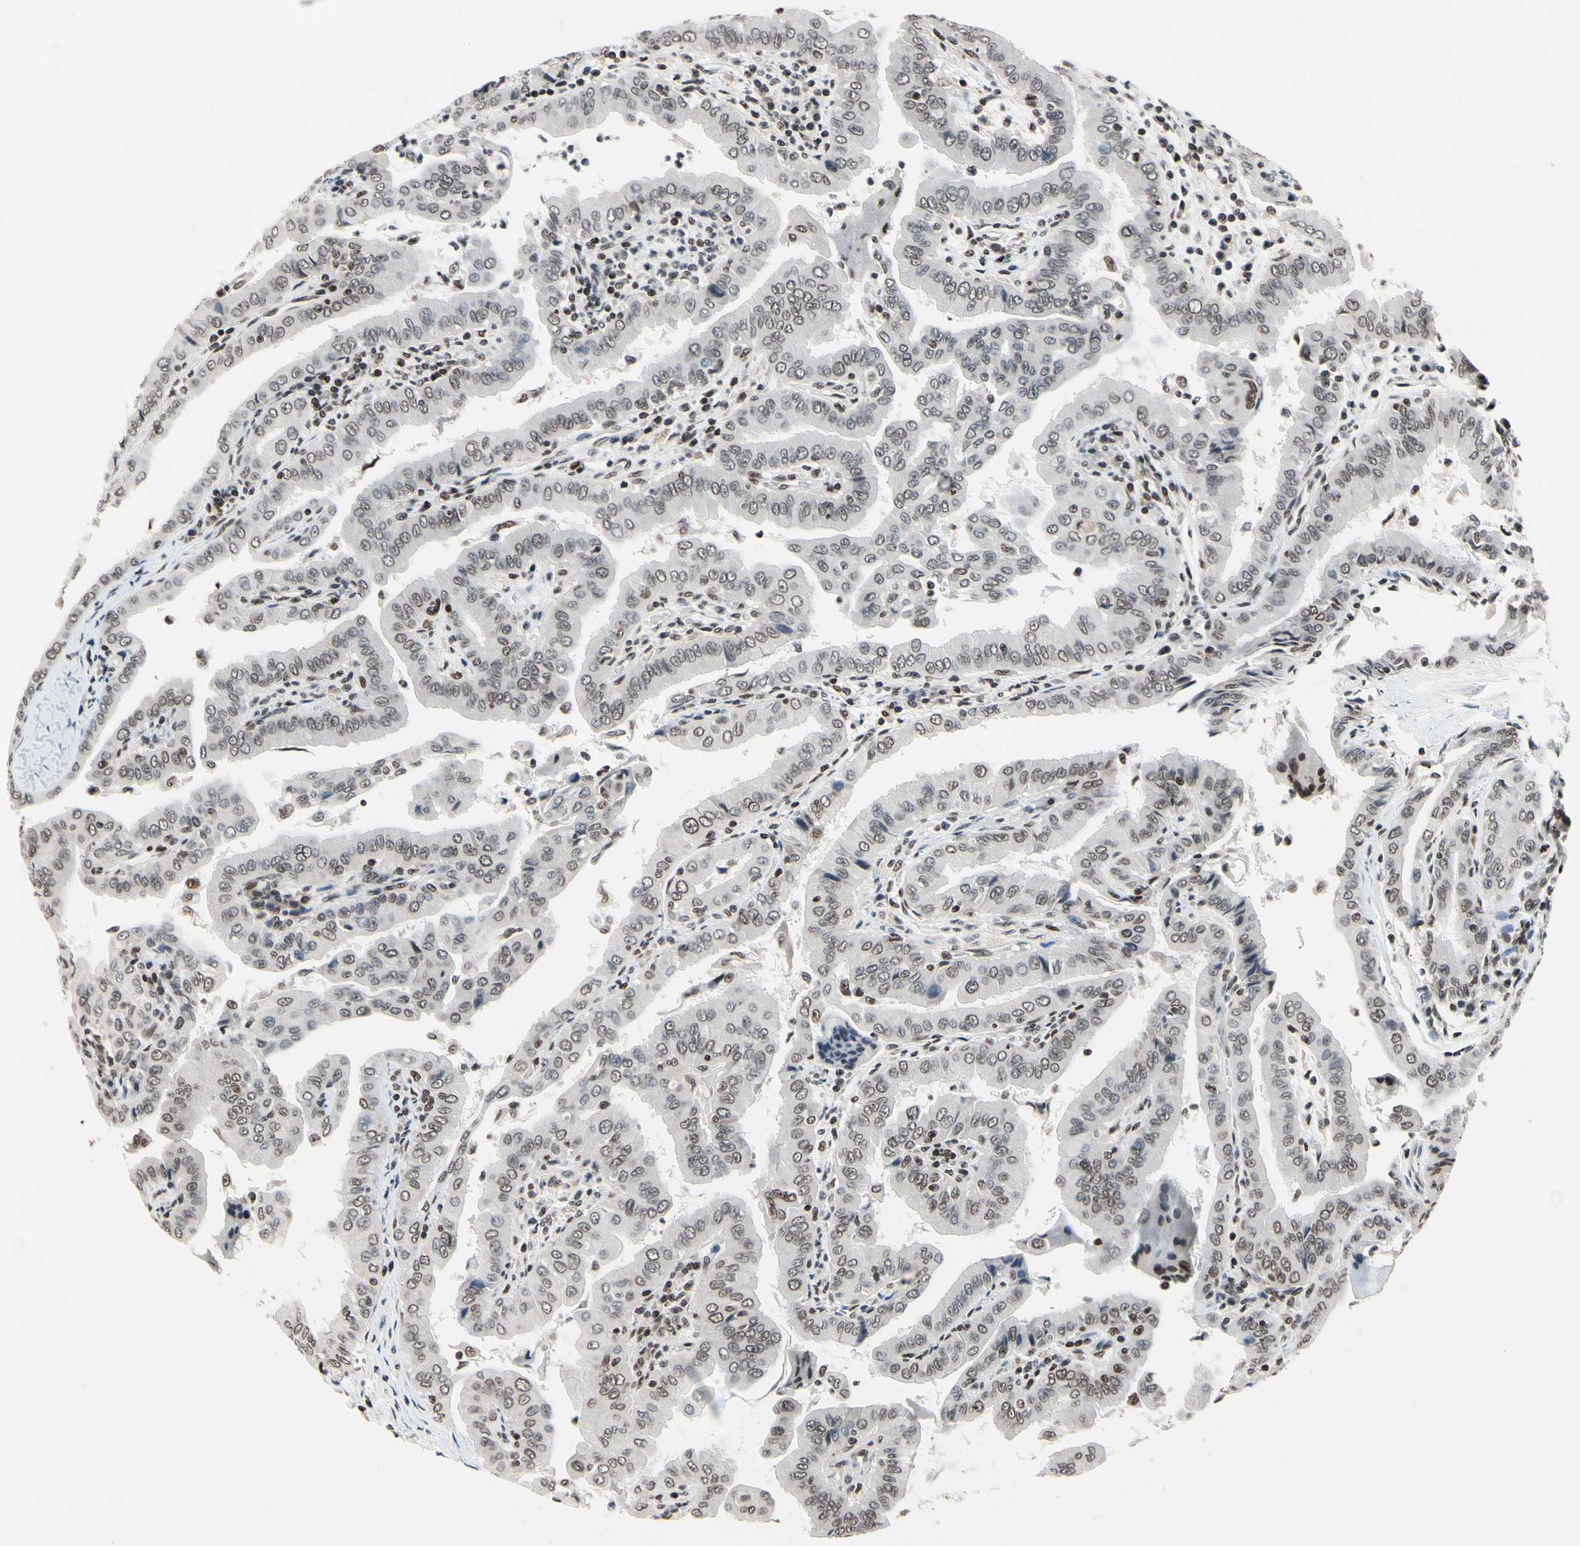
{"staining": {"intensity": "moderate", "quantity": ">75%", "location": "nuclear"}, "tissue": "thyroid cancer", "cell_type": "Tumor cells", "image_type": "cancer", "snomed": [{"axis": "morphology", "description": "Papillary adenocarcinoma, NOS"}, {"axis": "topography", "description": "Thyroid gland"}], "caption": "DAB immunohistochemical staining of human papillary adenocarcinoma (thyroid) reveals moderate nuclear protein staining in about >75% of tumor cells.", "gene": "RECQL", "patient": {"sex": "male", "age": 33}}